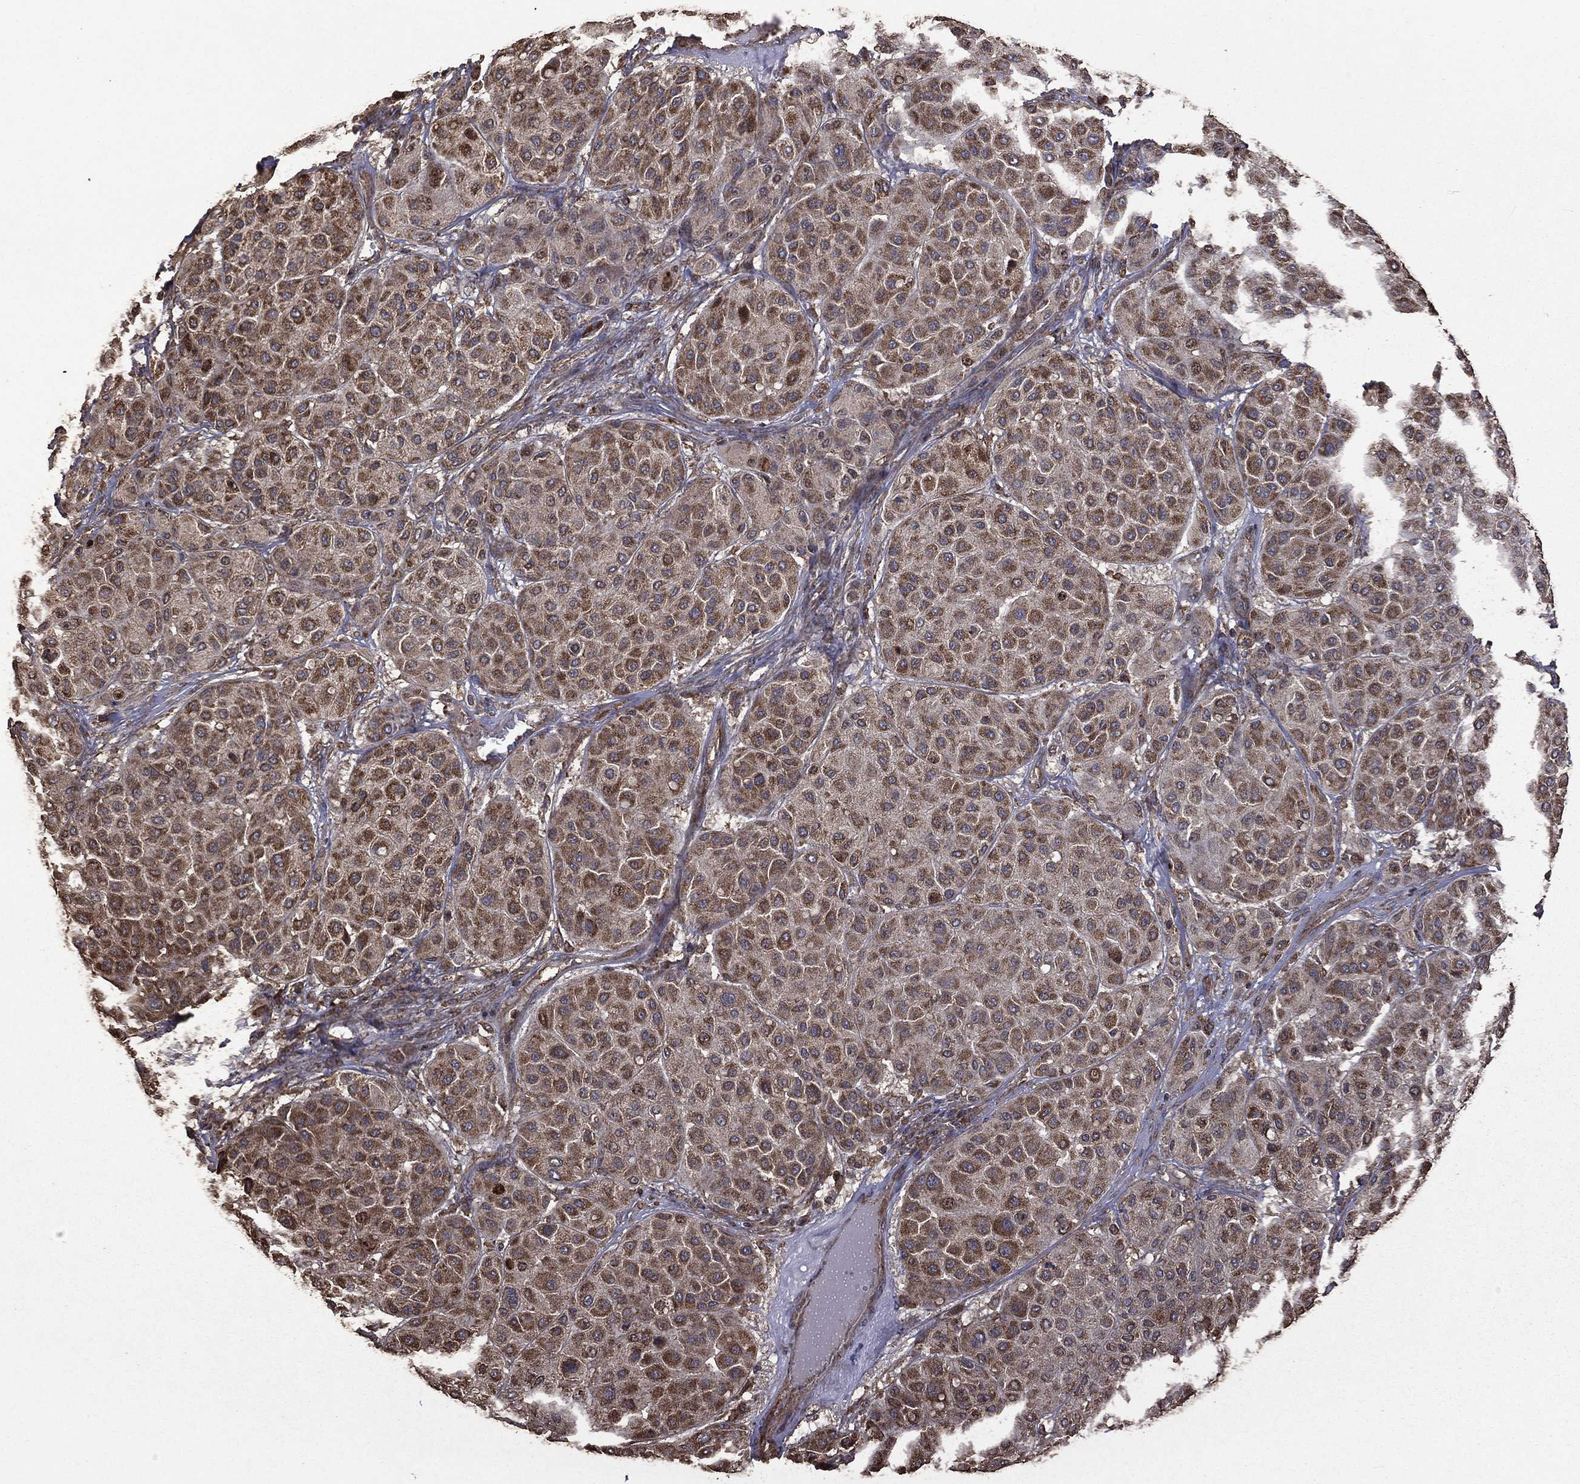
{"staining": {"intensity": "moderate", "quantity": ">75%", "location": "cytoplasmic/membranous"}, "tissue": "melanoma", "cell_type": "Tumor cells", "image_type": "cancer", "snomed": [{"axis": "morphology", "description": "Malignant melanoma, Metastatic site"}, {"axis": "topography", "description": "Smooth muscle"}], "caption": "Protein staining by IHC displays moderate cytoplasmic/membranous positivity in approximately >75% of tumor cells in melanoma. The staining is performed using DAB (3,3'-diaminobenzidine) brown chromogen to label protein expression. The nuclei are counter-stained blue using hematoxylin.", "gene": "METTL27", "patient": {"sex": "male", "age": 41}}